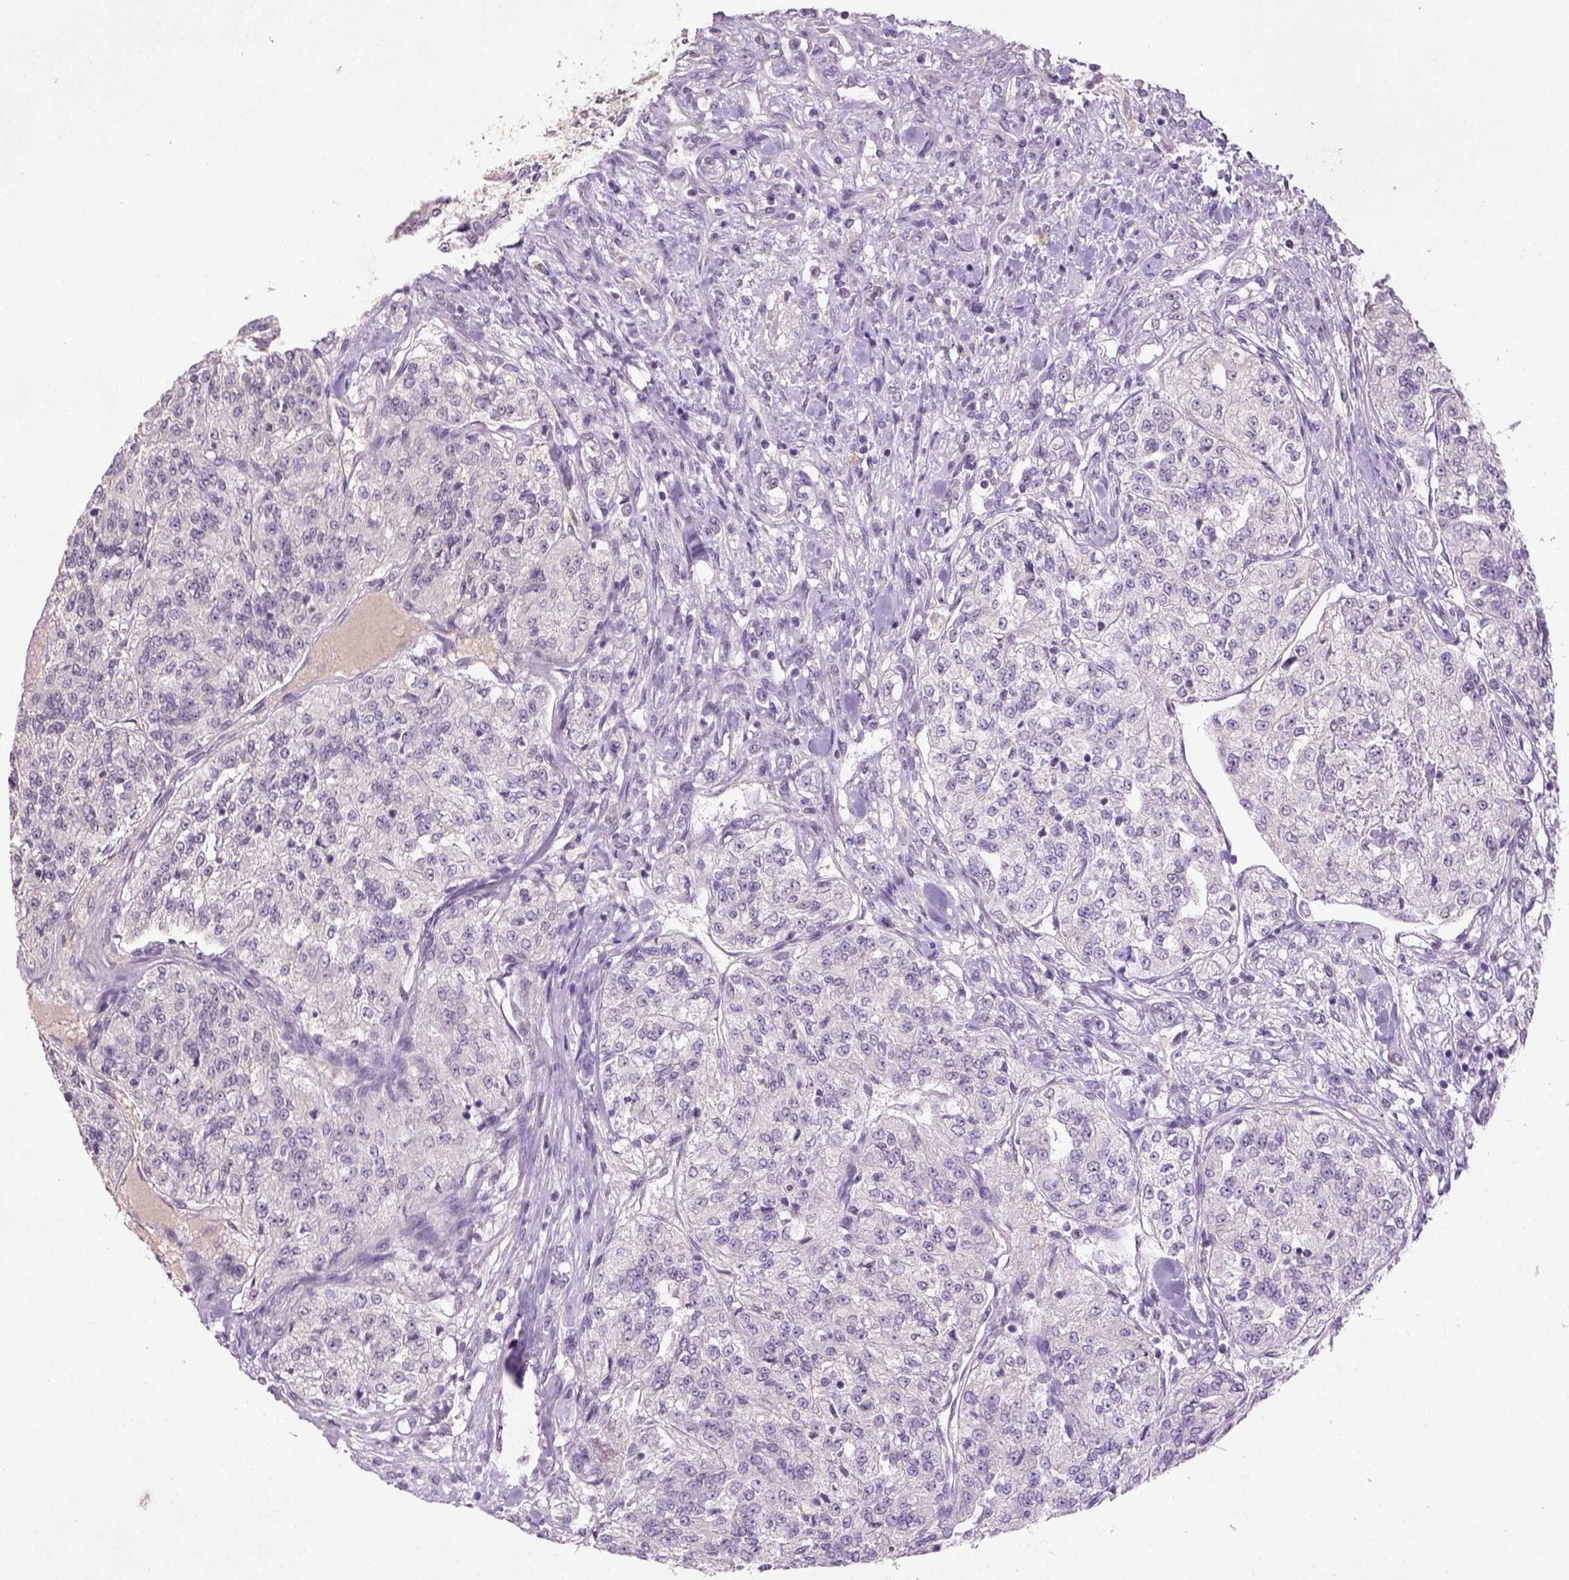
{"staining": {"intensity": "negative", "quantity": "none", "location": "none"}, "tissue": "renal cancer", "cell_type": "Tumor cells", "image_type": "cancer", "snomed": [{"axis": "morphology", "description": "Adenocarcinoma, NOS"}, {"axis": "topography", "description": "Kidney"}], "caption": "Tumor cells are negative for brown protein staining in renal cancer (adenocarcinoma).", "gene": "NLGN2", "patient": {"sex": "female", "age": 63}}